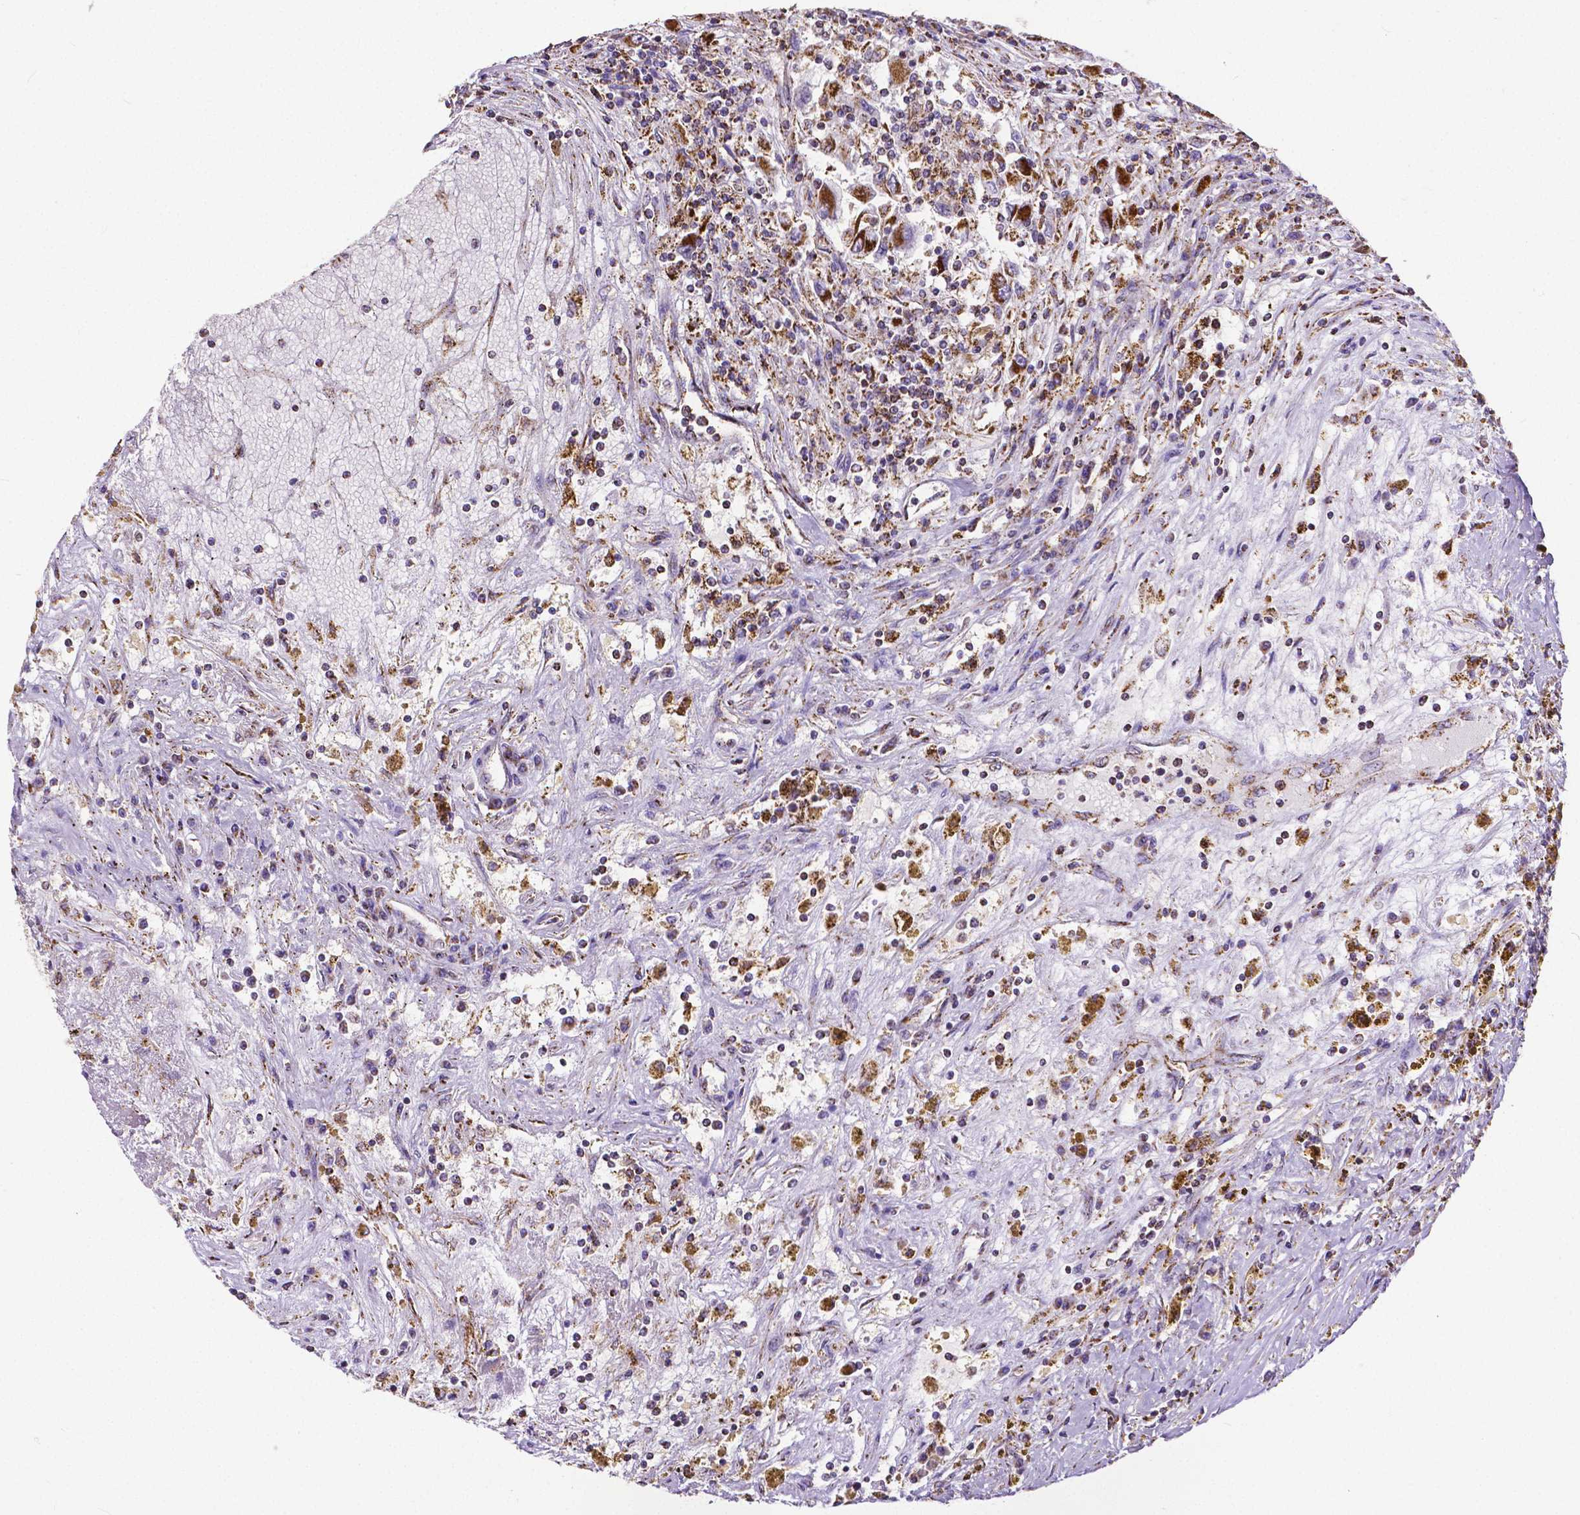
{"staining": {"intensity": "strong", "quantity": ">75%", "location": "cytoplasmic/membranous"}, "tissue": "renal cancer", "cell_type": "Tumor cells", "image_type": "cancer", "snomed": [{"axis": "morphology", "description": "Adenocarcinoma, NOS"}, {"axis": "topography", "description": "Kidney"}], "caption": "About >75% of tumor cells in adenocarcinoma (renal) reveal strong cytoplasmic/membranous protein staining as visualized by brown immunohistochemical staining.", "gene": "MACC1", "patient": {"sex": "female", "age": 67}}